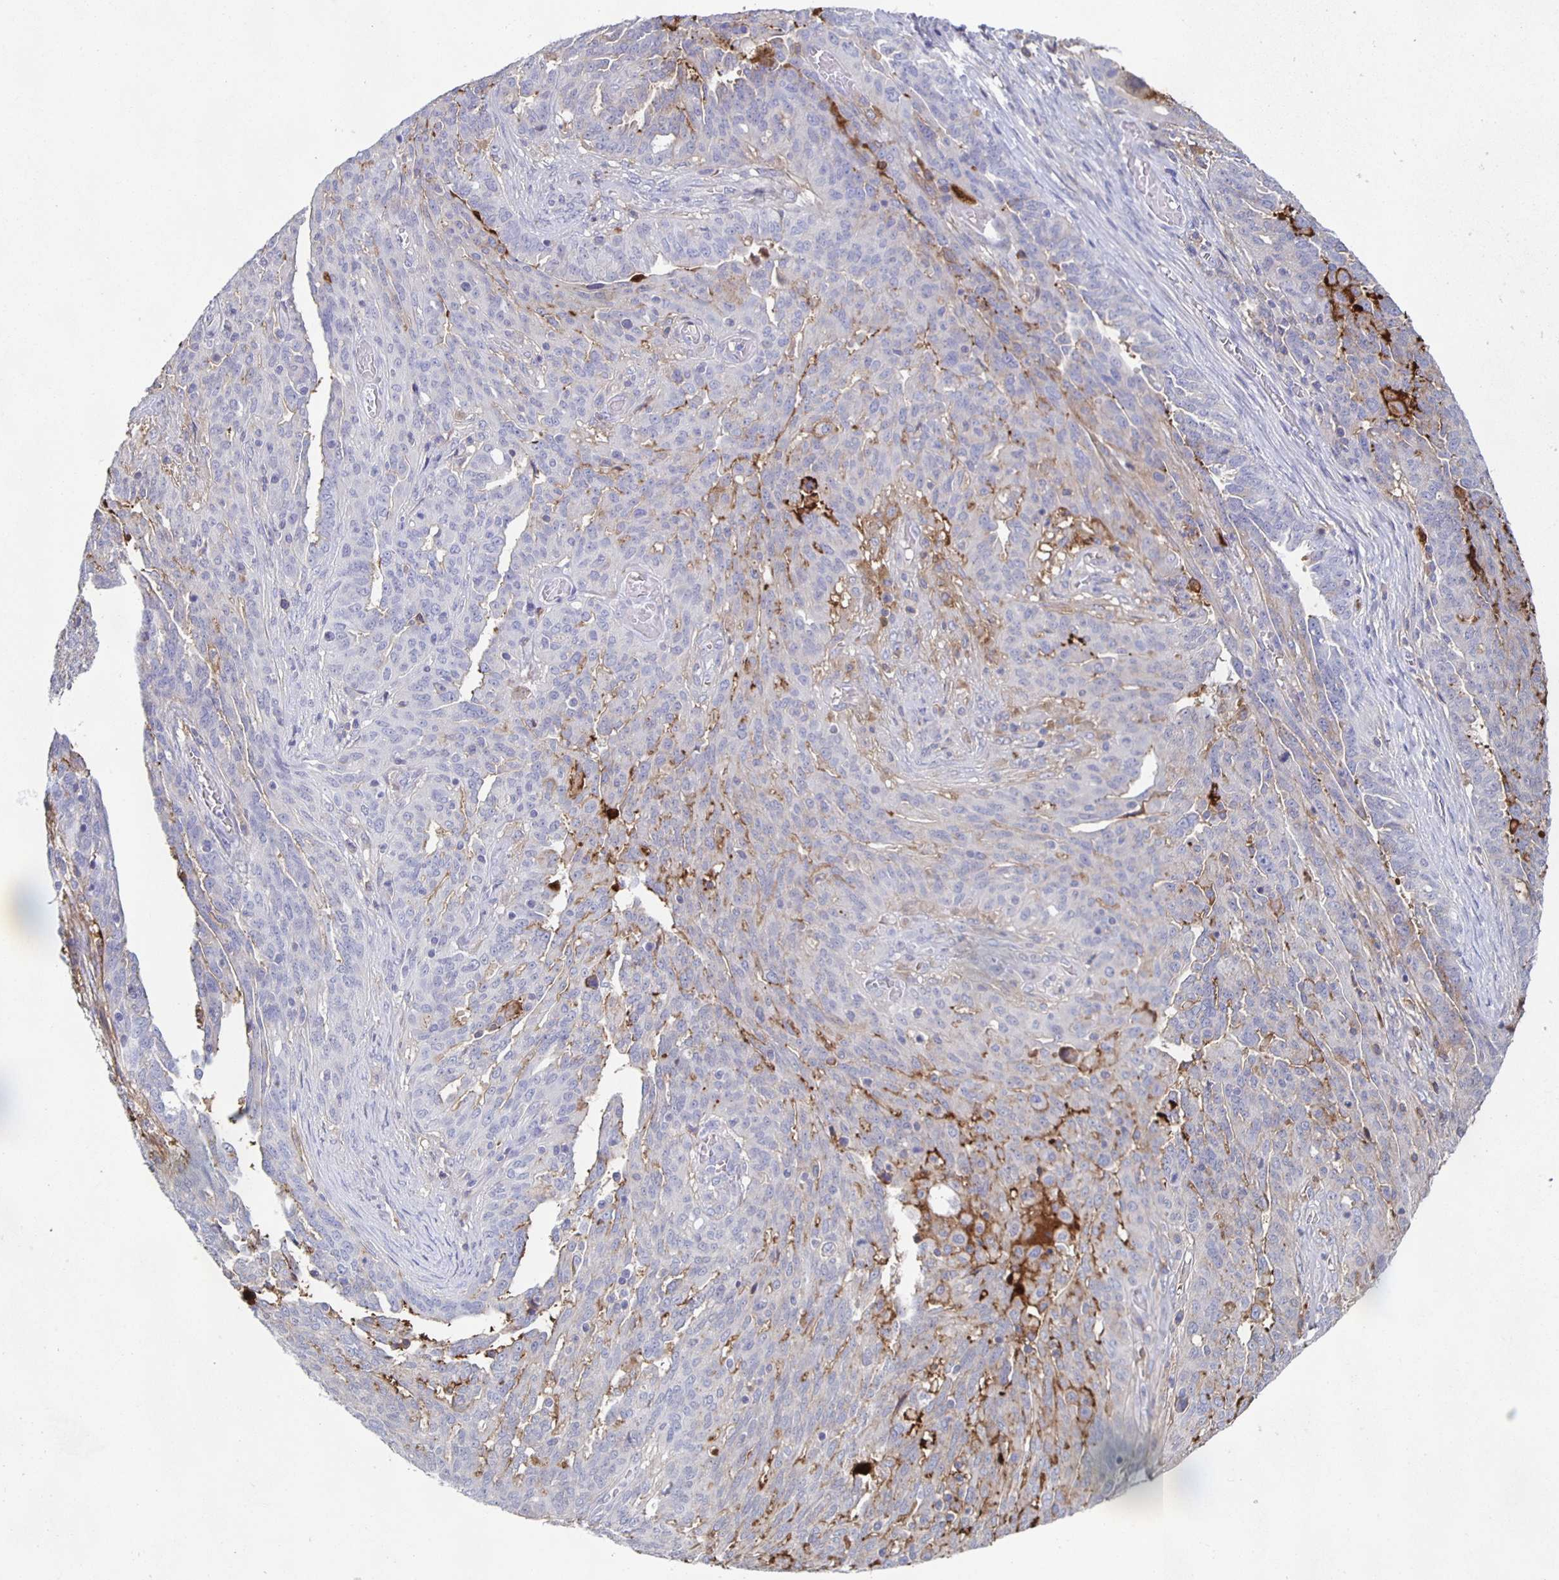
{"staining": {"intensity": "negative", "quantity": "none", "location": "none"}, "tissue": "ovarian cancer", "cell_type": "Tumor cells", "image_type": "cancer", "snomed": [{"axis": "morphology", "description": "Cystadenocarcinoma, serous, NOS"}, {"axis": "topography", "description": "Ovary"}], "caption": "This is an immunohistochemistry (IHC) micrograph of human ovarian cancer. There is no staining in tumor cells.", "gene": "FGA", "patient": {"sex": "female", "age": 67}}